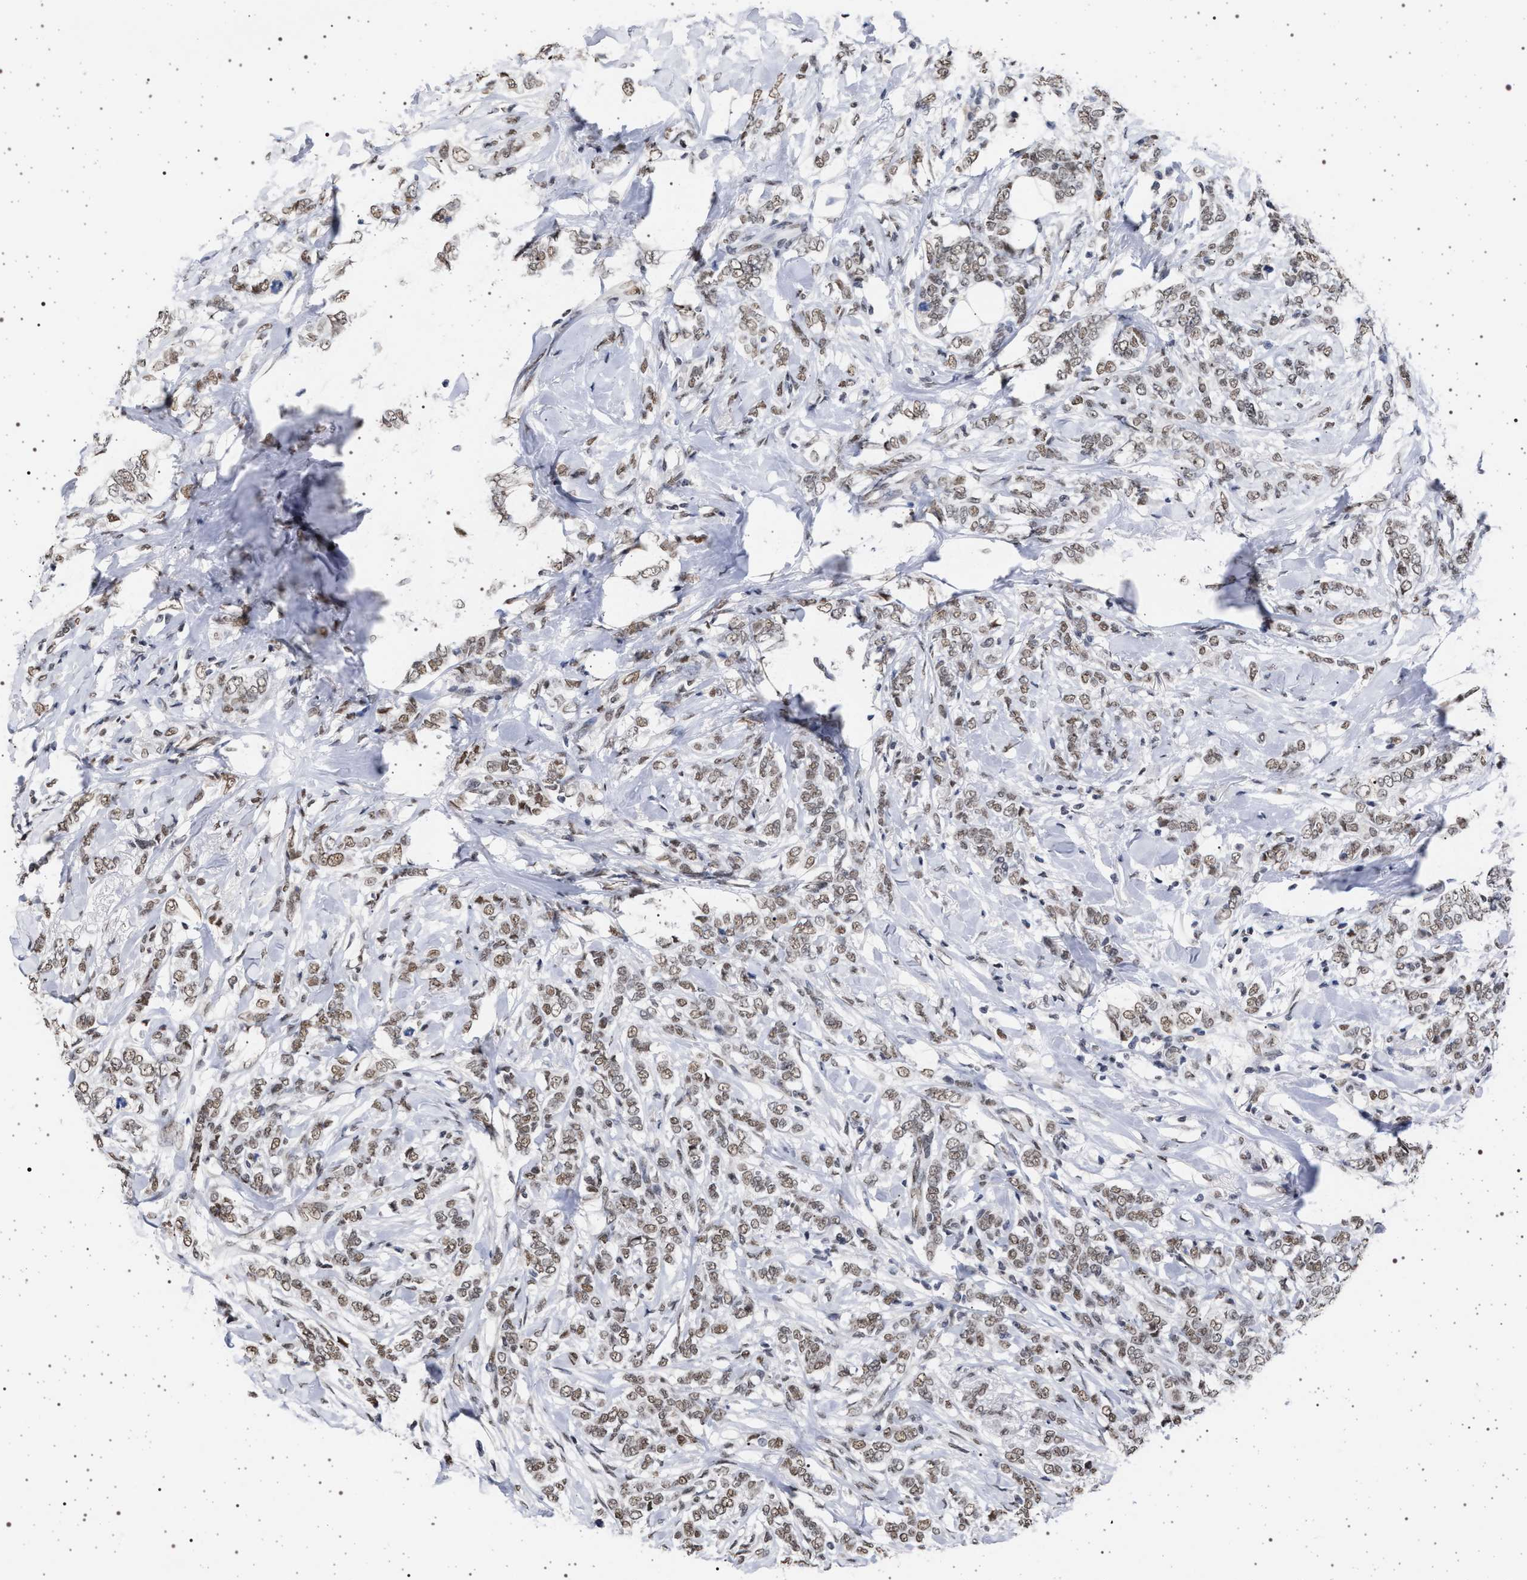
{"staining": {"intensity": "weak", "quantity": ">75%", "location": "nuclear"}, "tissue": "breast cancer", "cell_type": "Tumor cells", "image_type": "cancer", "snomed": [{"axis": "morphology", "description": "Lobular carcinoma"}, {"axis": "topography", "description": "Skin"}, {"axis": "topography", "description": "Breast"}], "caption": "A histopathology image showing weak nuclear expression in about >75% of tumor cells in breast cancer (lobular carcinoma), as visualized by brown immunohistochemical staining.", "gene": "PHF12", "patient": {"sex": "female", "age": 46}}